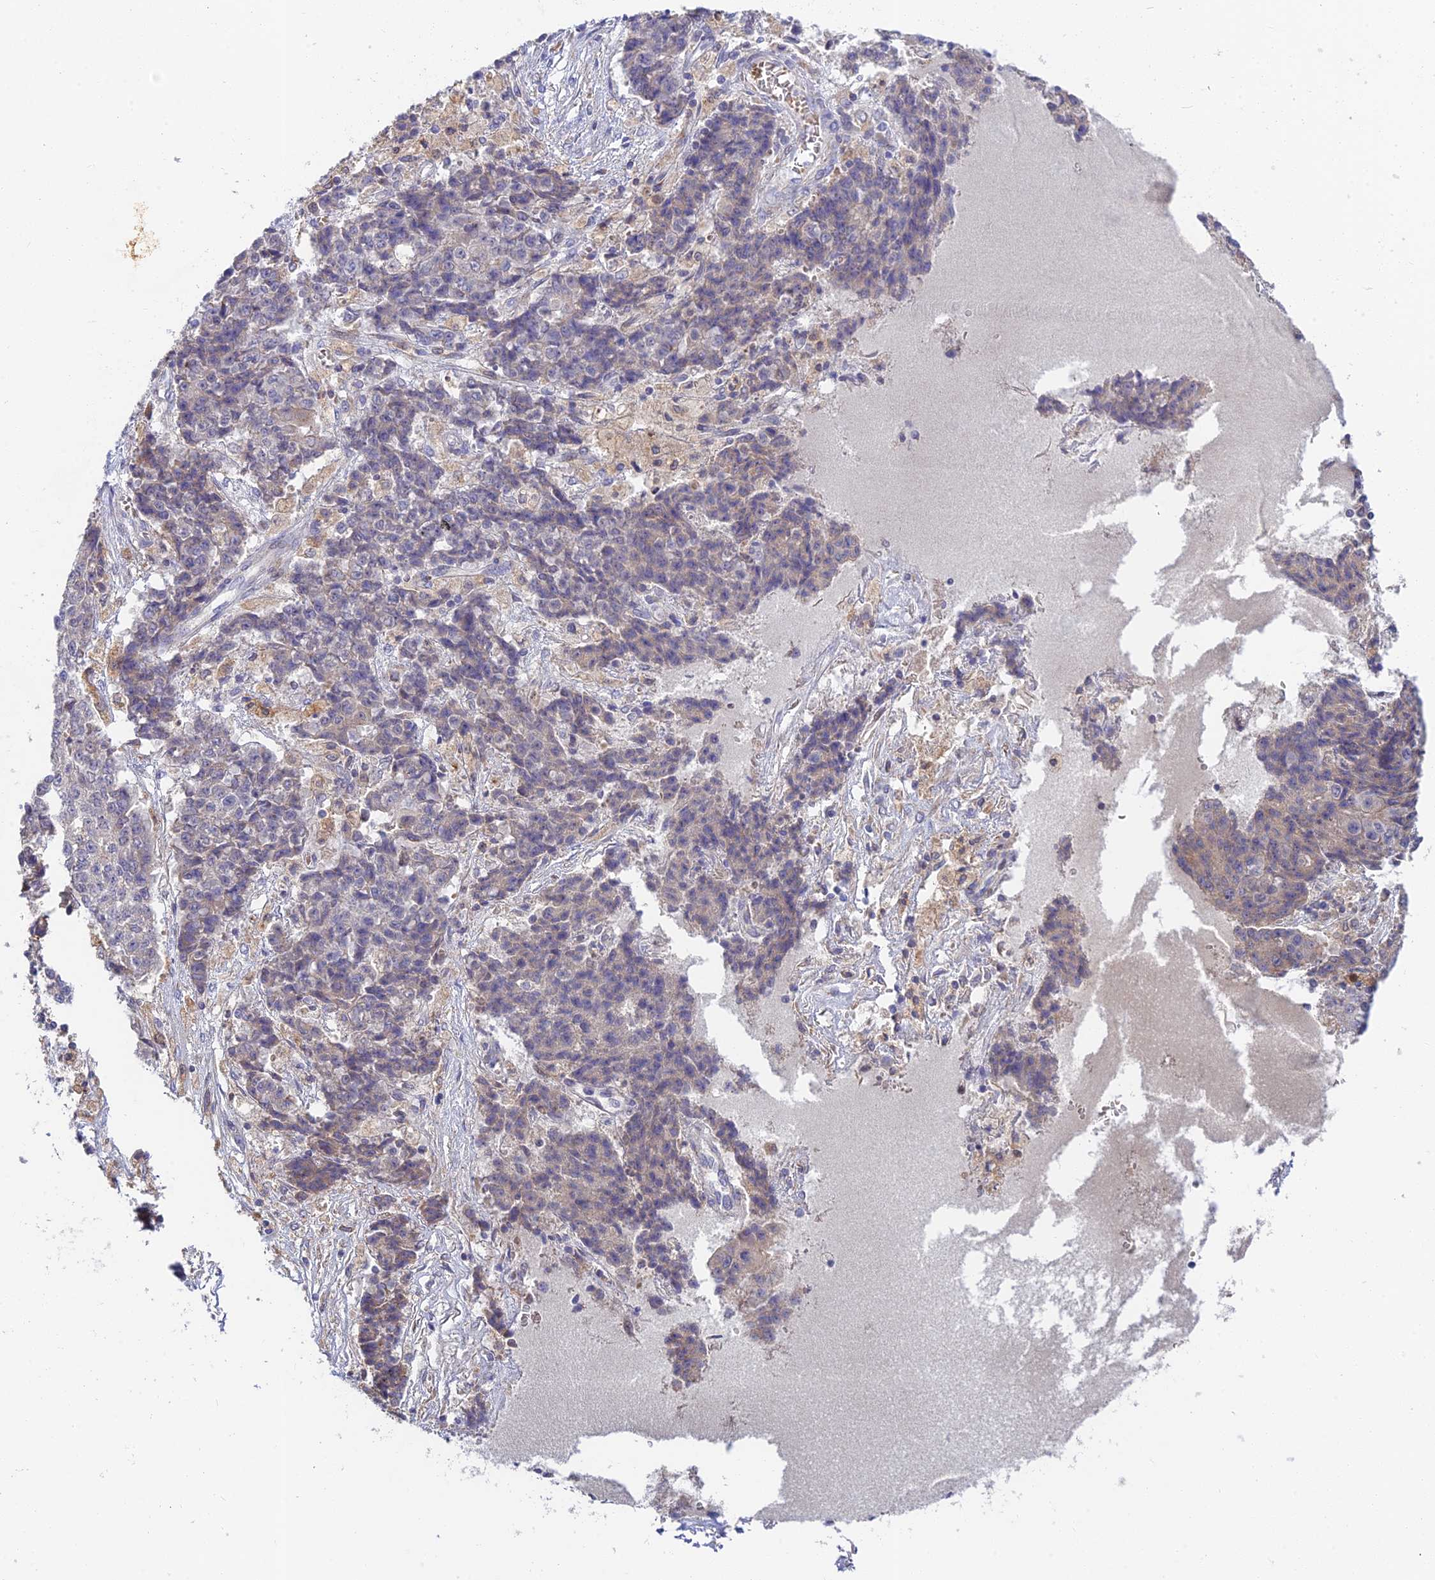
{"staining": {"intensity": "negative", "quantity": "none", "location": "none"}, "tissue": "ovarian cancer", "cell_type": "Tumor cells", "image_type": "cancer", "snomed": [{"axis": "morphology", "description": "Carcinoma, endometroid"}, {"axis": "topography", "description": "Ovary"}], "caption": "Image shows no protein expression in tumor cells of ovarian endometroid carcinoma tissue.", "gene": "FUOM", "patient": {"sex": "female", "age": 42}}